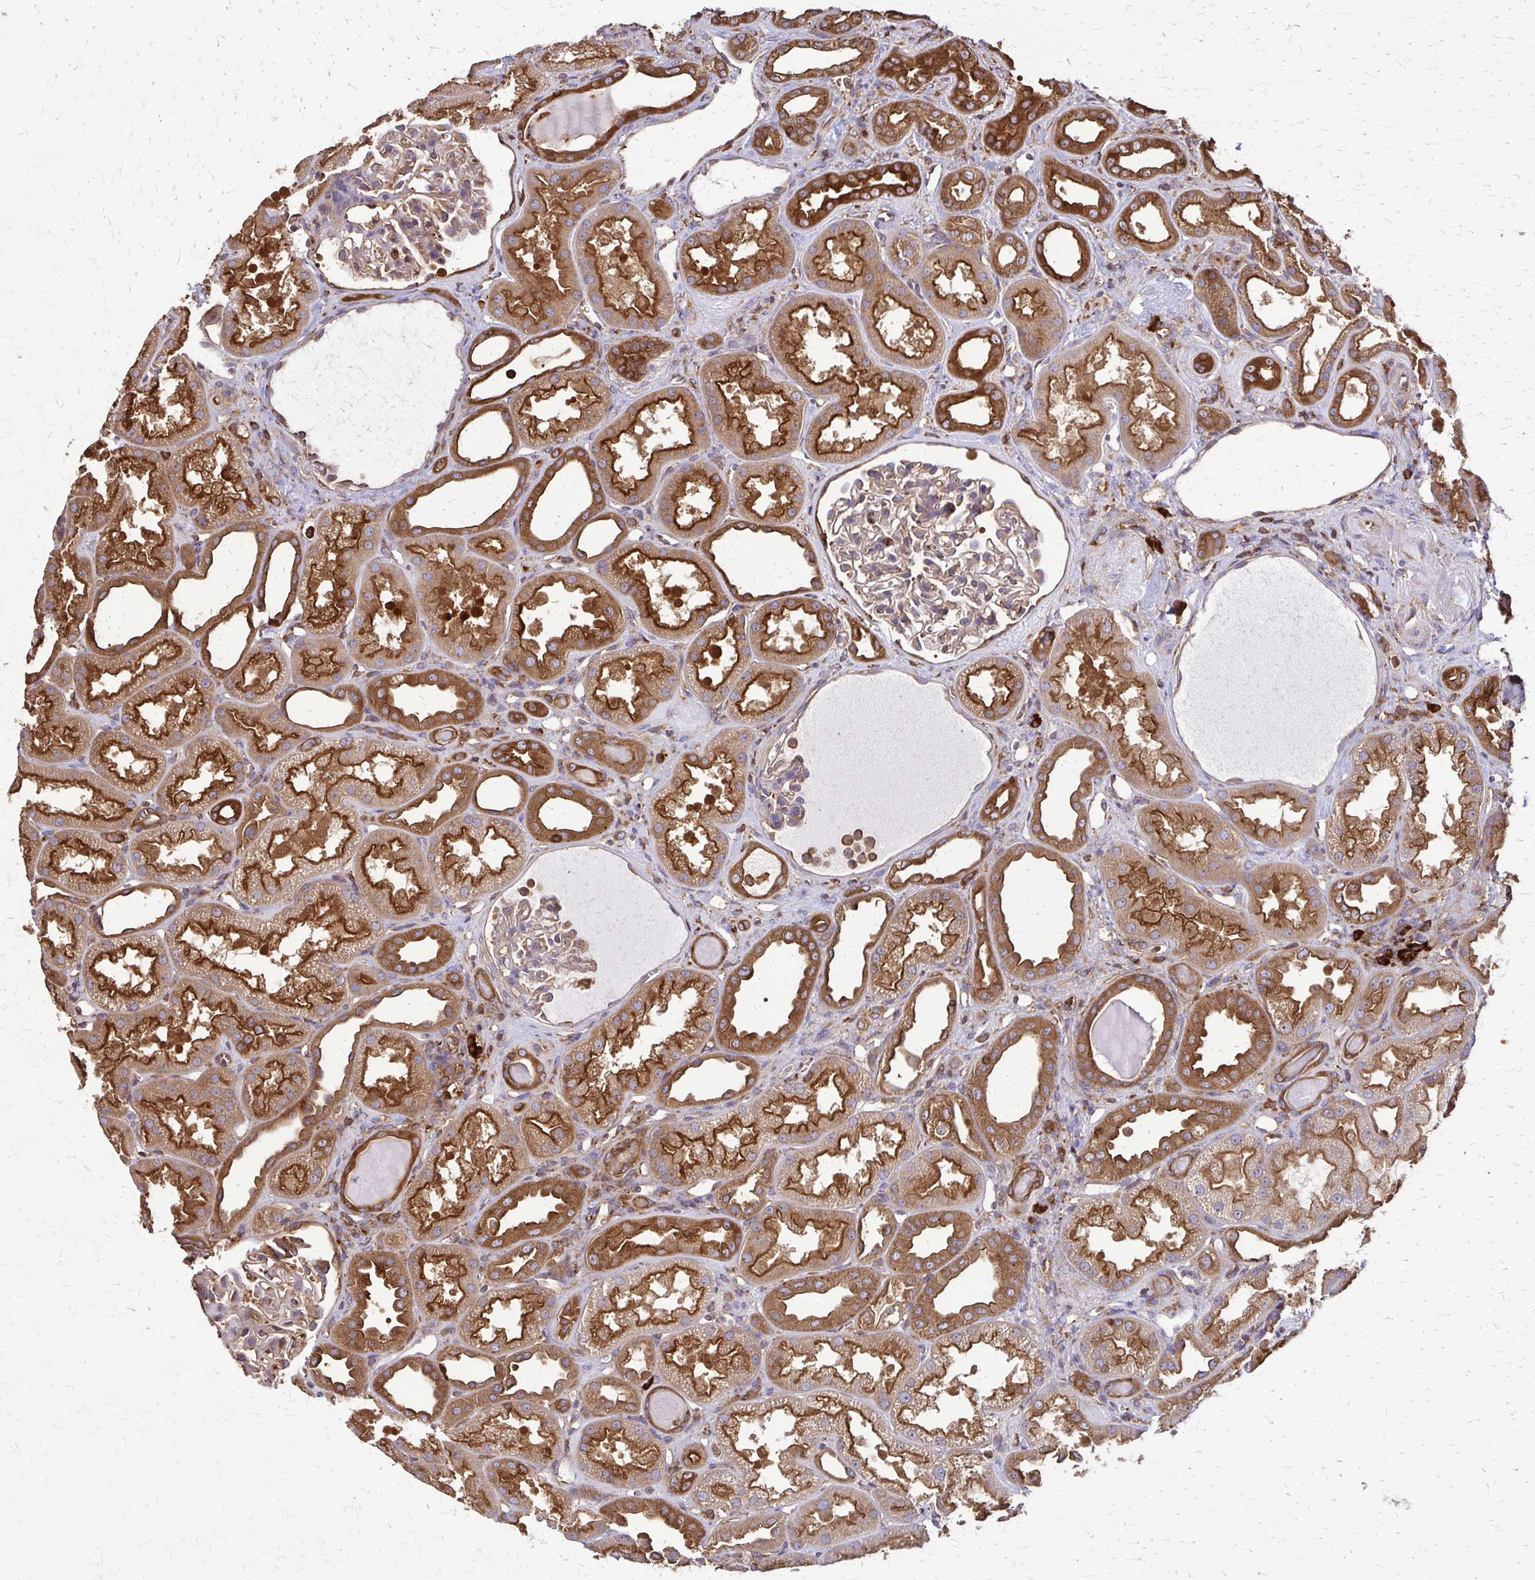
{"staining": {"intensity": "weak", "quantity": ">75%", "location": "cytoplasmic/membranous"}, "tissue": "kidney", "cell_type": "Cells in glomeruli", "image_type": "normal", "snomed": [{"axis": "morphology", "description": "Normal tissue, NOS"}, {"axis": "topography", "description": "Kidney"}], "caption": "Kidney stained with IHC reveals weak cytoplasmic/membranous staining in about >75% of cells in glomeruli. (Brightfield microscopy of DAB IHC at high magnification).", "gene": "EEF2", "patient": {"sex": "male", "age": 61}}